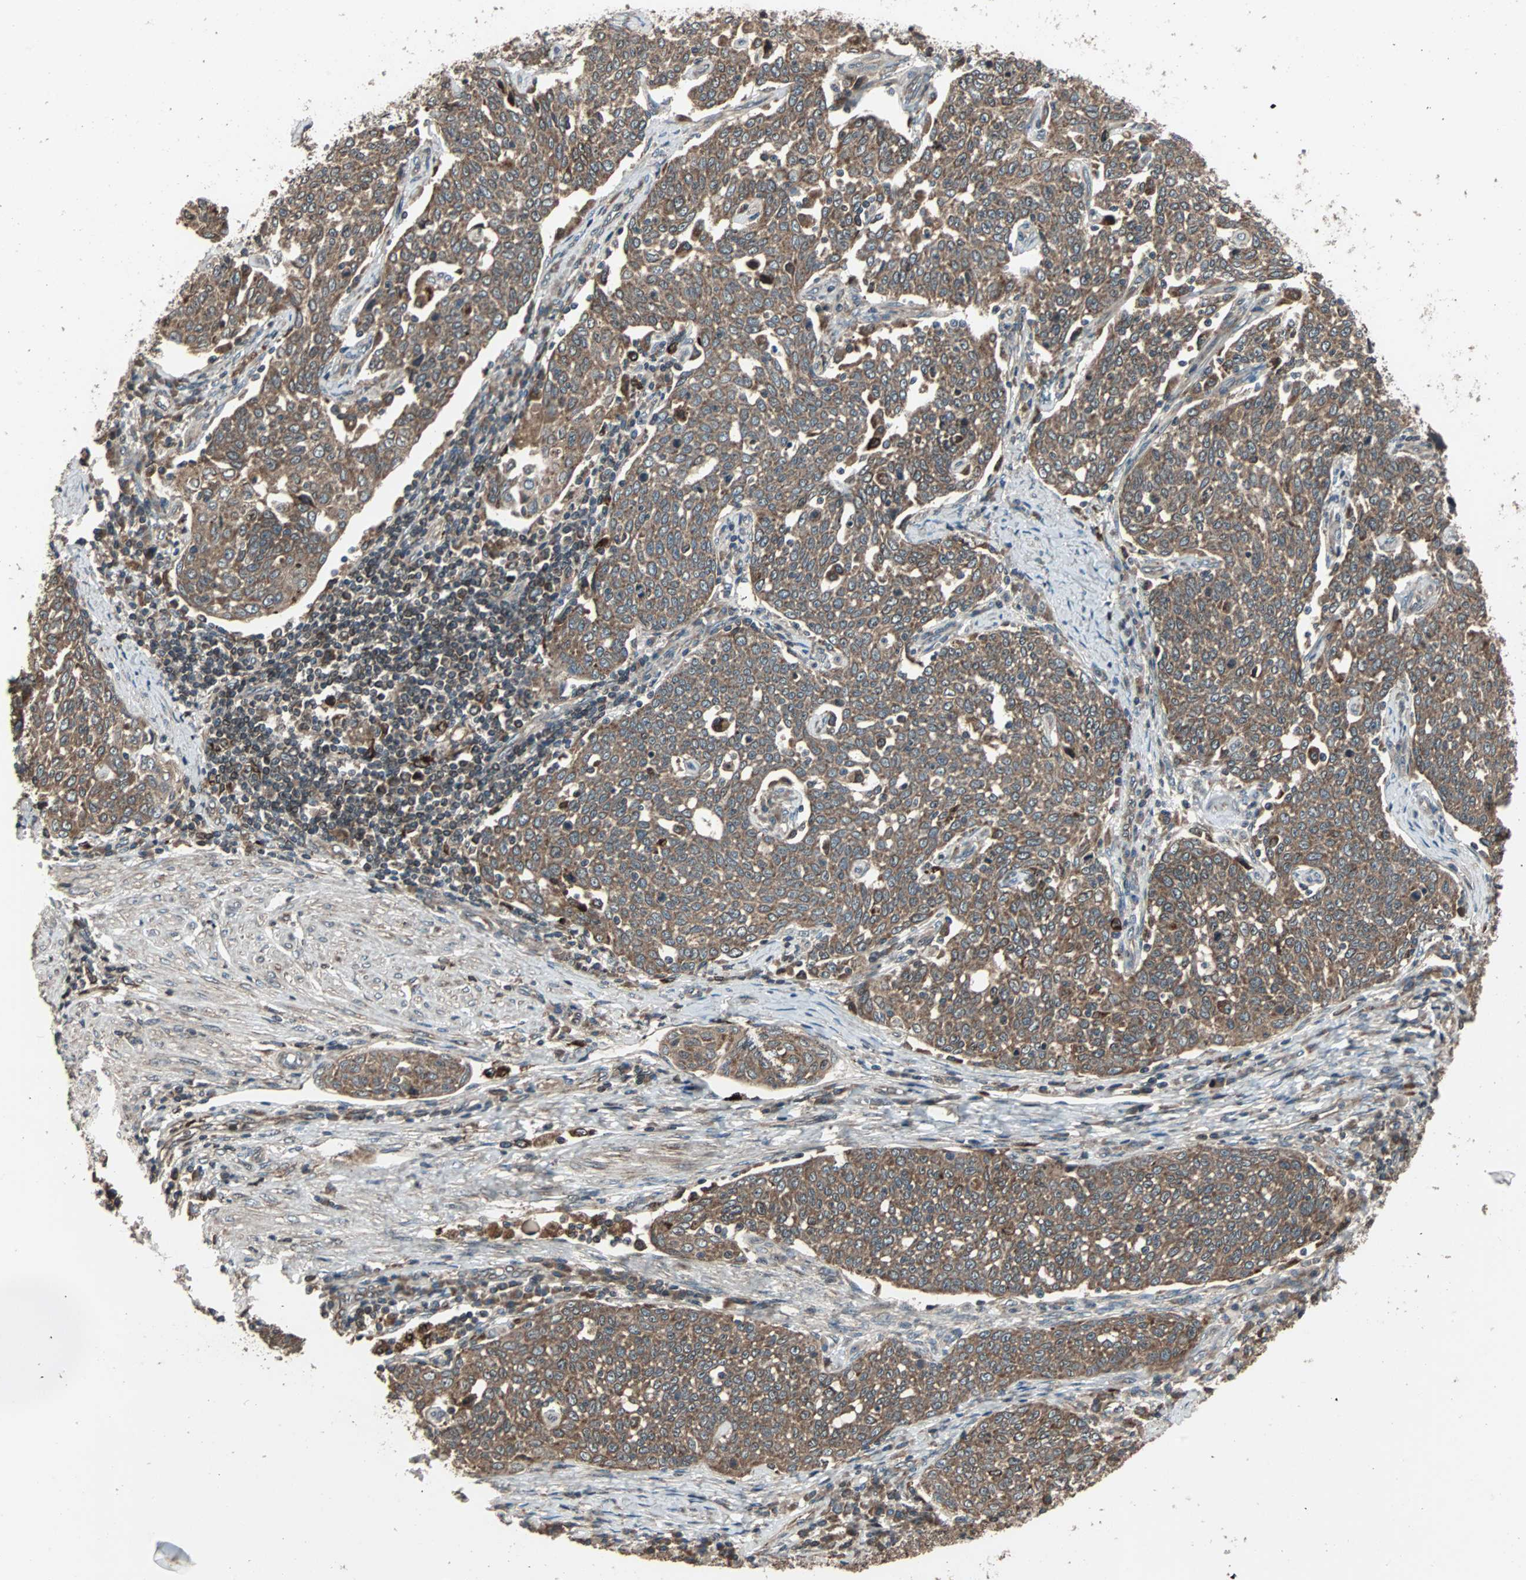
{"staining": {"intensity": "moderate", "quantity": ">75%", "location": "cytoplasmic/membranous"}, "tissue": "cervical cancer", "cell_type": "Tumor cells", "image_type": "cancer", "snomed": [{"axis": "morphology", "description": "Squamous cell carcinoma, NOS"}, {"axis": "topography", "description": "Cervix"}], "caption": "Human squamous cell carcinoma (cervical) stained with a brown dye displays moderate cytoplasmic/membranous positive positivity in about >75% of tumor cells.", "gene": "RAB7A", "patient": {"sex": "female", "age": 34}}